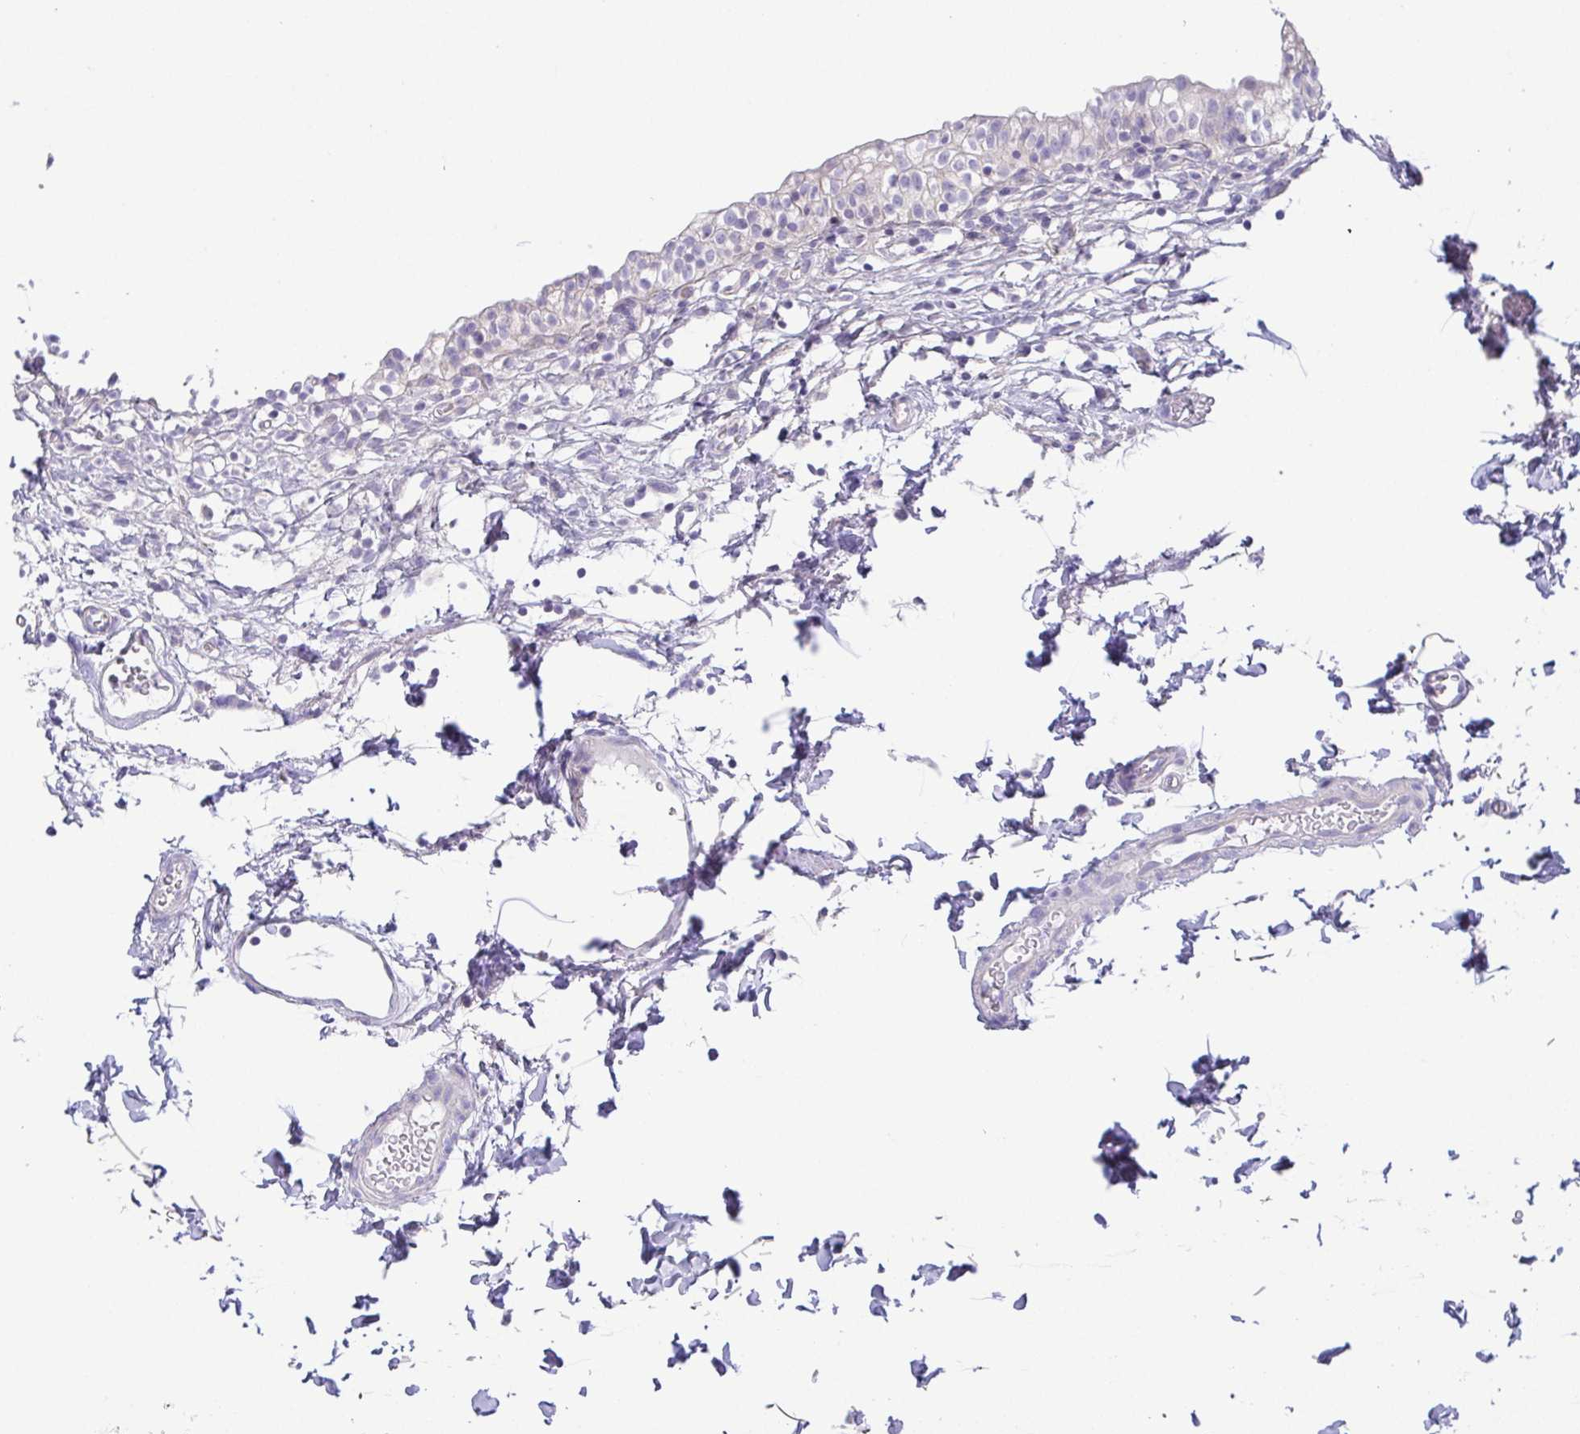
{"staining": {"intensity": "negative", "quantity": "none", "location": "none"}, "tissue": "urinary bladder", "cell_type": "Urothelial cells", "image_type": "normal", "snomed": [{"axis": "morphology", "description": "Normal tissue, NOS"}, {"axis": "topography", "description": "Urinary bladder"}, {"axis": "topography", "description": "Peripheral nerve tissue"}], "caption": "Urinary bladder was stained to show a protein in brown. There is no significant staining in urothelial cells. The staining was performed using DAB (3,3'-diaminobenzidine) to visualize the protein expression in brown, while the nuclei were stained in blue with hematoxylin (Magnification: 20x).", "gene": "PKDREJ", "patient": {"sex": "male", "age": 55}}